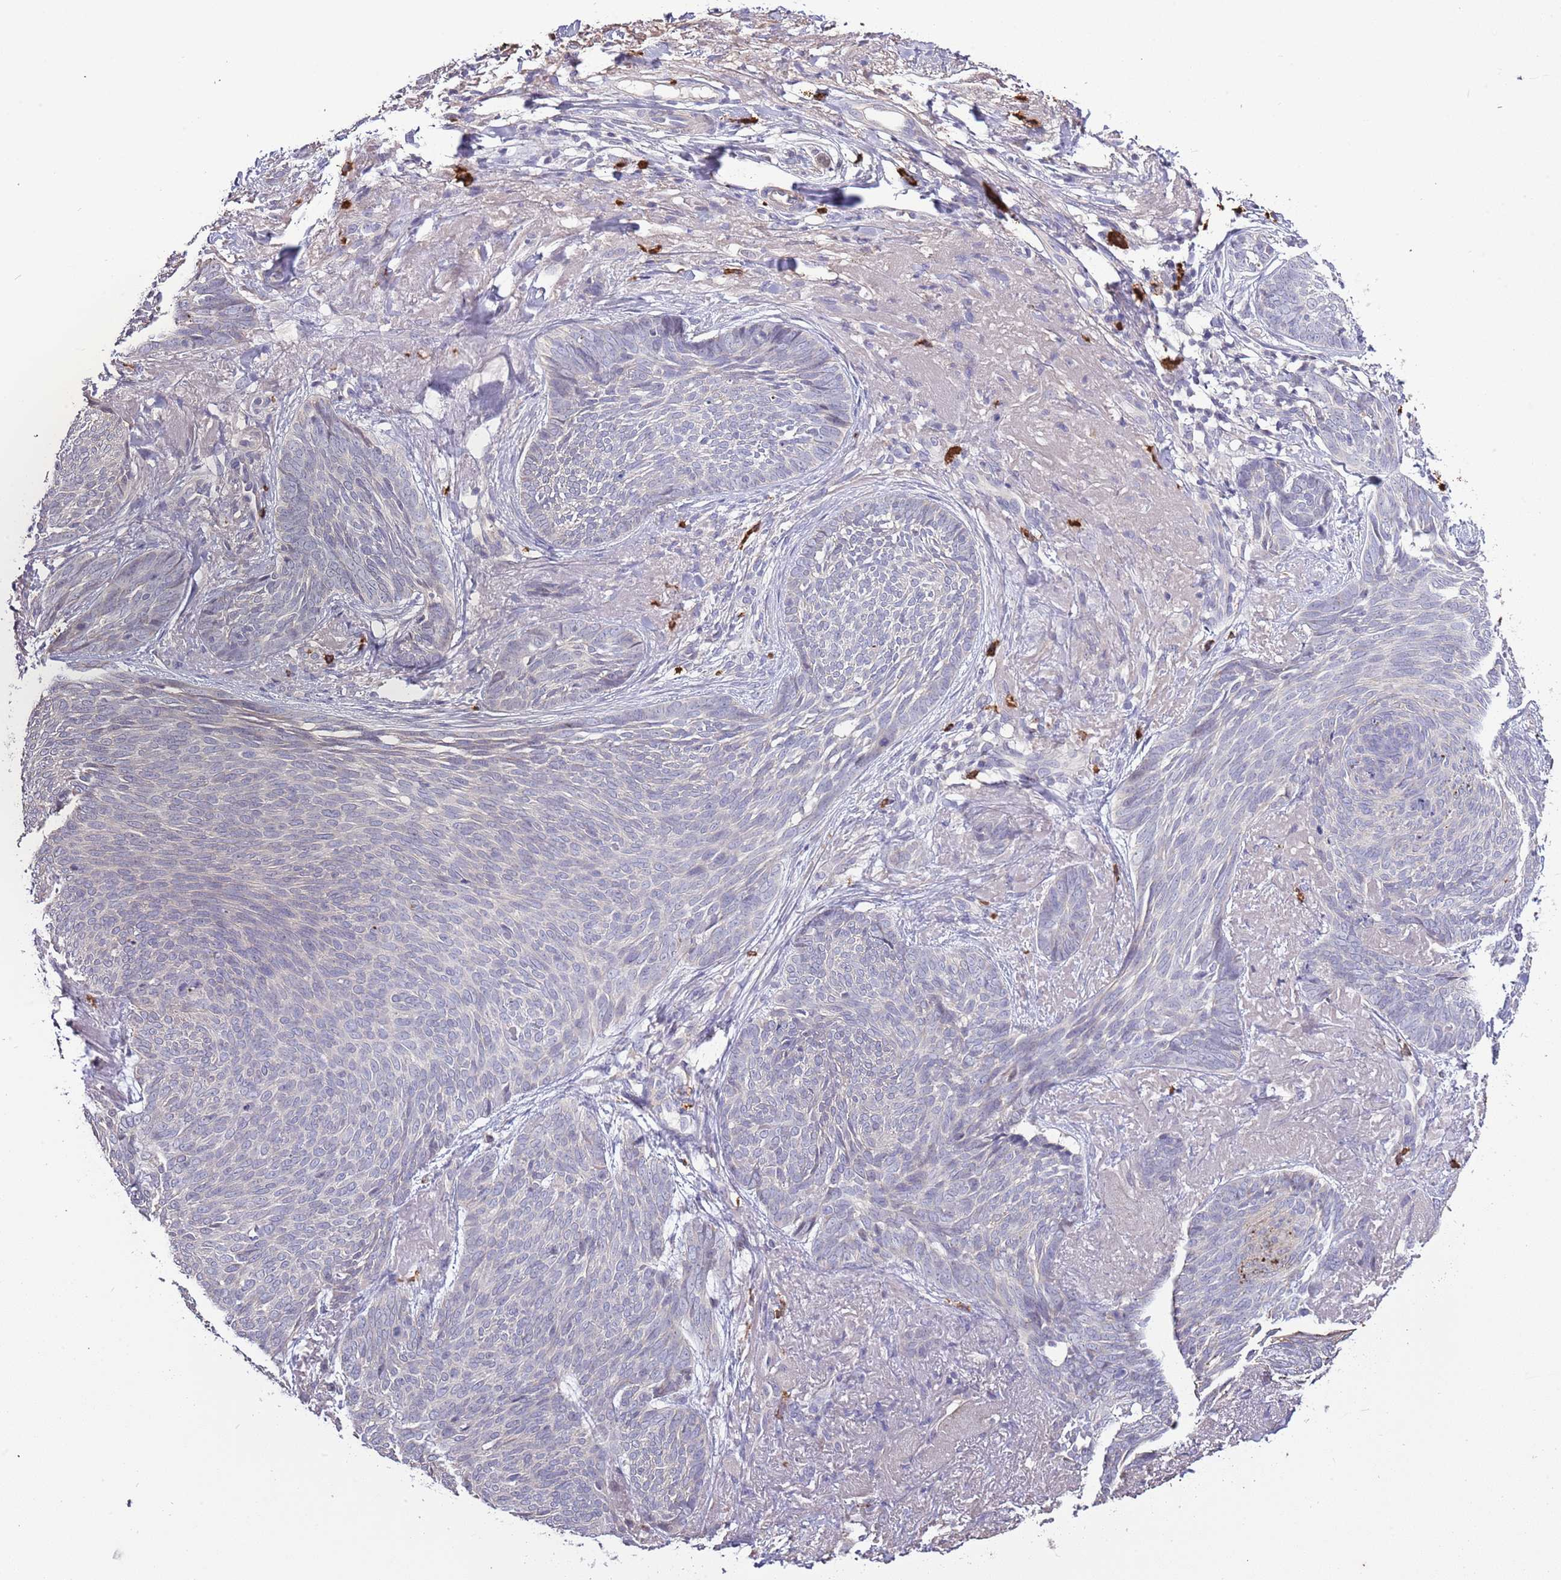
{"staining": {"intensity": "negative", "quantity": "none", "location": "none"}, "tissue": "skin cancer", "cell_type": "Tumor cells", "image_type": "cancer", "snomed": [{"axis": "morphology", "description": "Basal cell carcinoma"}, {"axis": "topography", "description": "Skin"}], "caption": "High magnification brightfield microscopy of skin cancer stained with DAB (brown) and counterstained with hematoxylin (blue): tumor cells show no significant expression.", "gene": "P2RY13", "patient": {"sex": "female", "age": 86}}